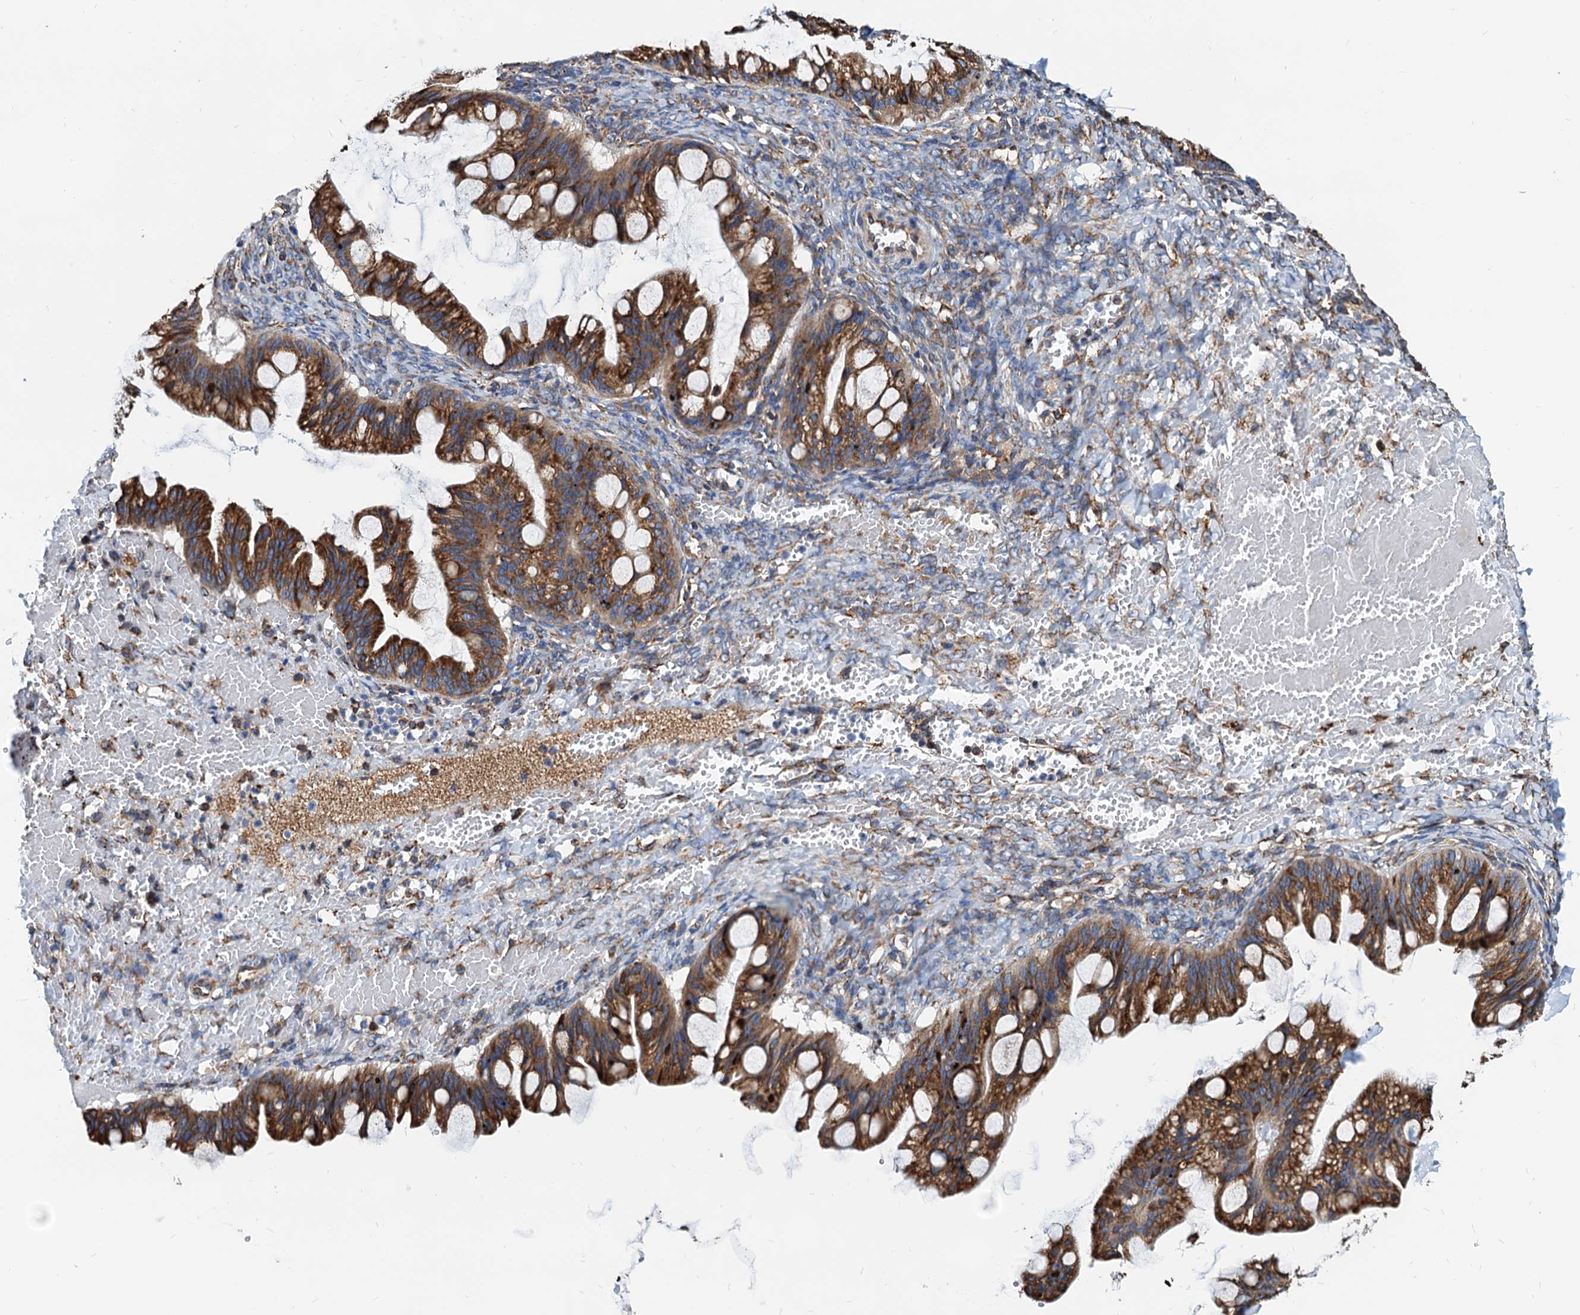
{"staining": {"intensity": "strong", "quantity": ">75%", "location": "cytoplasmic/membranous"}, "tissue": "ovarian cancer", "cell_type": "Tumor cells", "image_type": "cancer", "snomed": [{"axis": "morphology", "description": "Cystadenocarcinoma, mucinous, NOS"}, {"axis": "topography", "description": "Ovary"}], "caption": "Ovarian cancer stained with a protein marker demonstrates strong staining in tumor cells.", "gene": "HSPA5", "patient": {"sex": "female", "age": 73}}